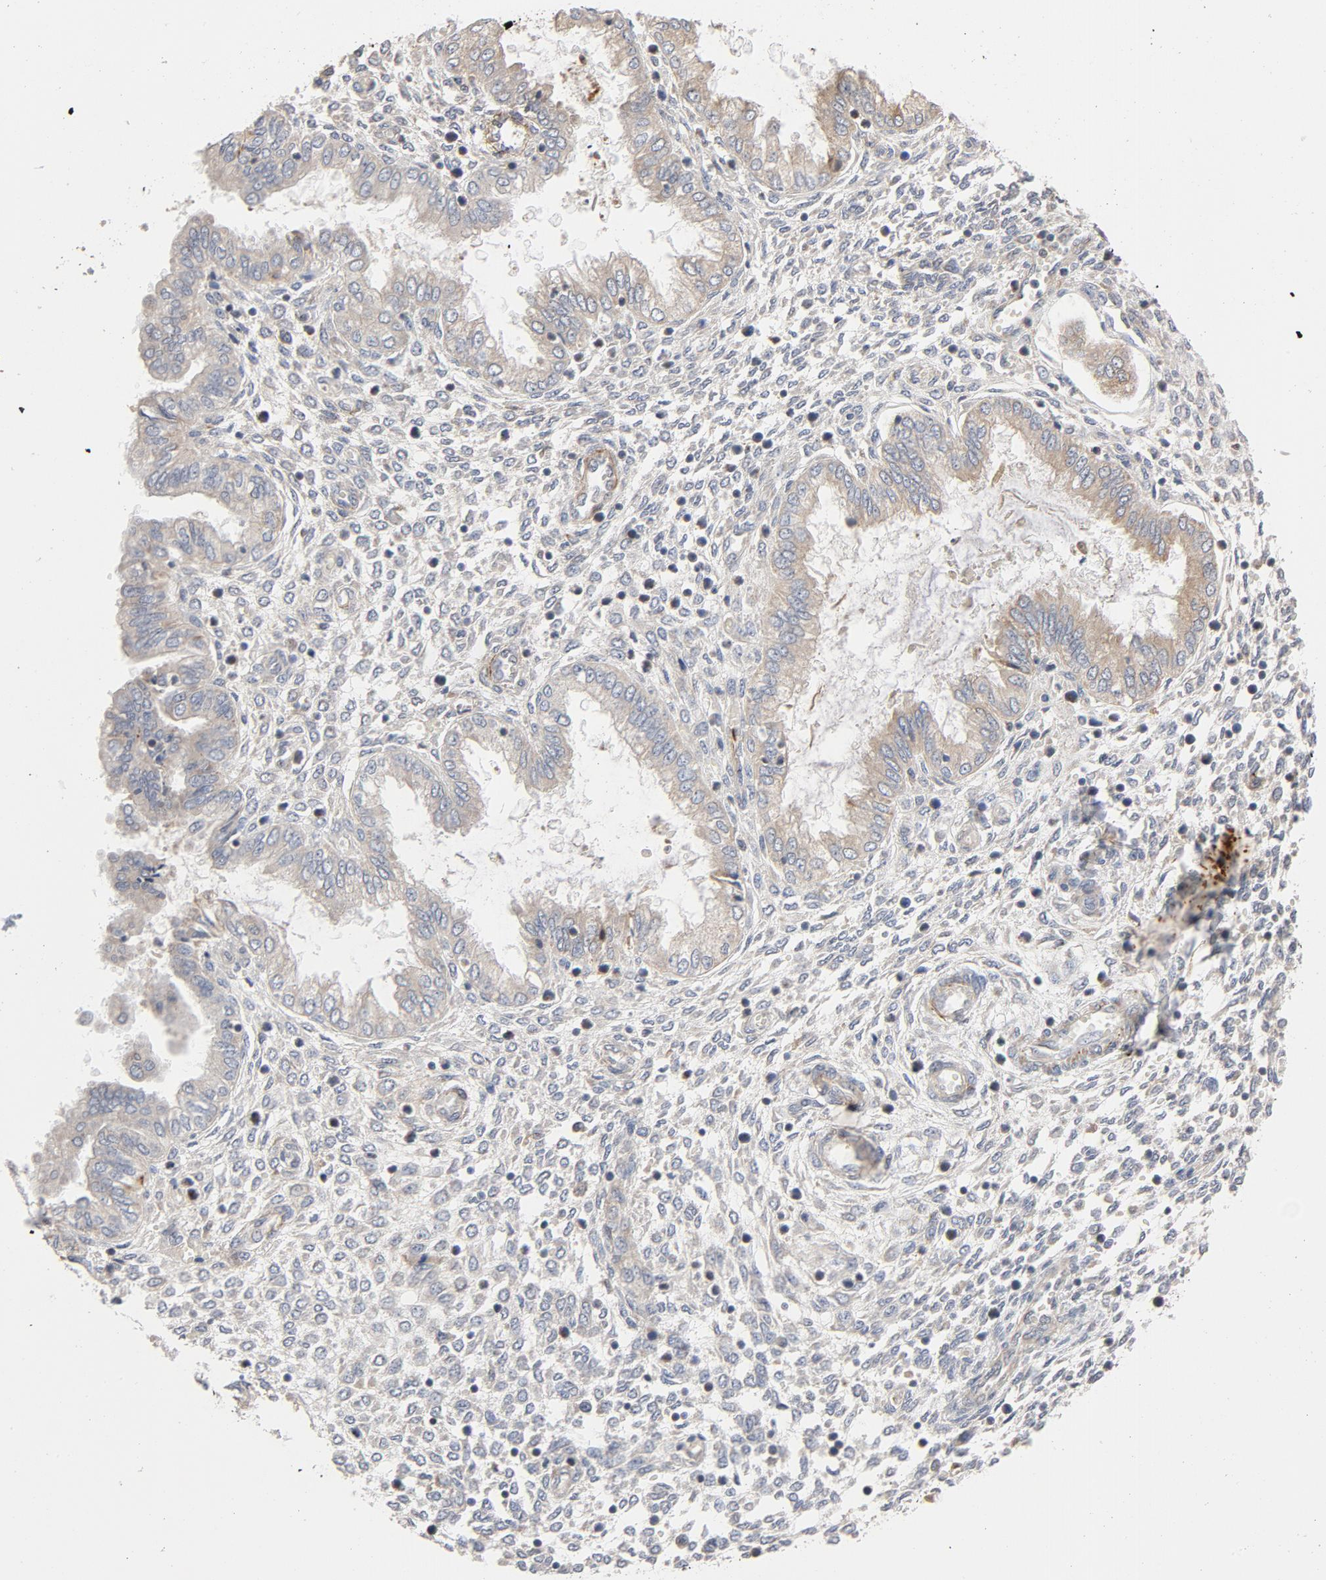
{"staining": {"intensity": "moderate", "quantity": "25%-75%", "location": "cytoplasmic/membranous"}, "tissue": "endometrium", "cell_type": "Cells in endometrial stroma", "image_type": "normal", "snomed": [{"axis": "morphology", "description": "Normal tissue, NOS"}, {"axis": "topography", "description": "Endometrium"}], "caption": "Moderate cytoplasmic/membranous positivity is seen in approximately 25%-75% of cells in endometrial stroma in unremarkable endometrium.", "gene": "FAM118A", "patient": {"sex": "female", "age": 33}}